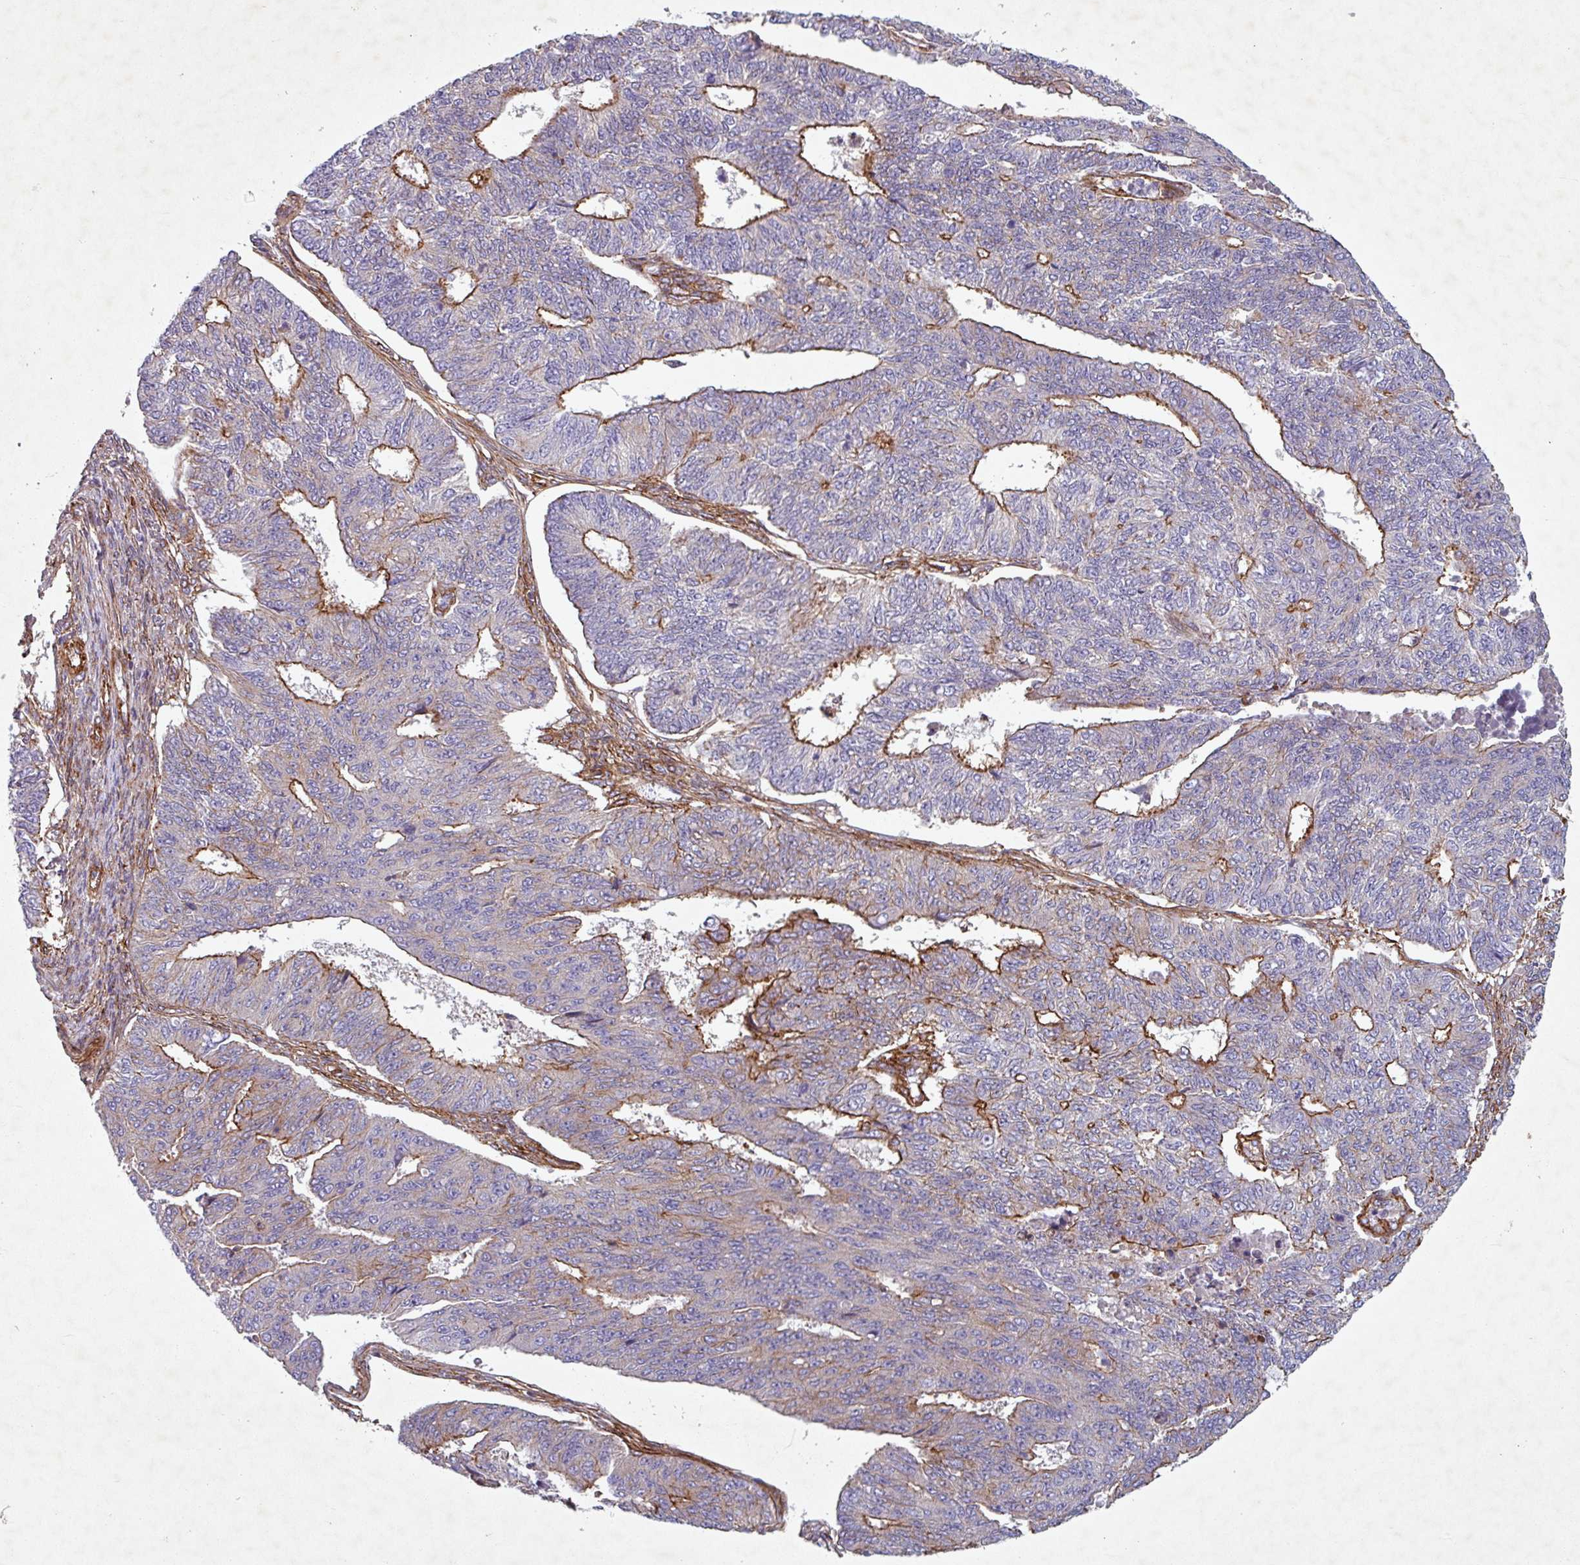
{"staining": {"intensity": "moderate", "quantity": "25%-75%", "location": "cytoplasmic/membranous"}, "tissue": "endometrial cancer", "cell_type": "Tumor cells", "image_type": "cancer", "snomed": [{"axis": "morphology", "description": "Adenocarcinoma, NOS"}, {"axis": "topography", "description": "Endometrium"}], "caption": "Endometrial cancer (adenocarcinoma) stained for a protein reveals moderate cytoplasmic/membranous positivity in tumor cells.", "gene": "ATP2C2", "patient": {"sex": "female", "age": 32}}